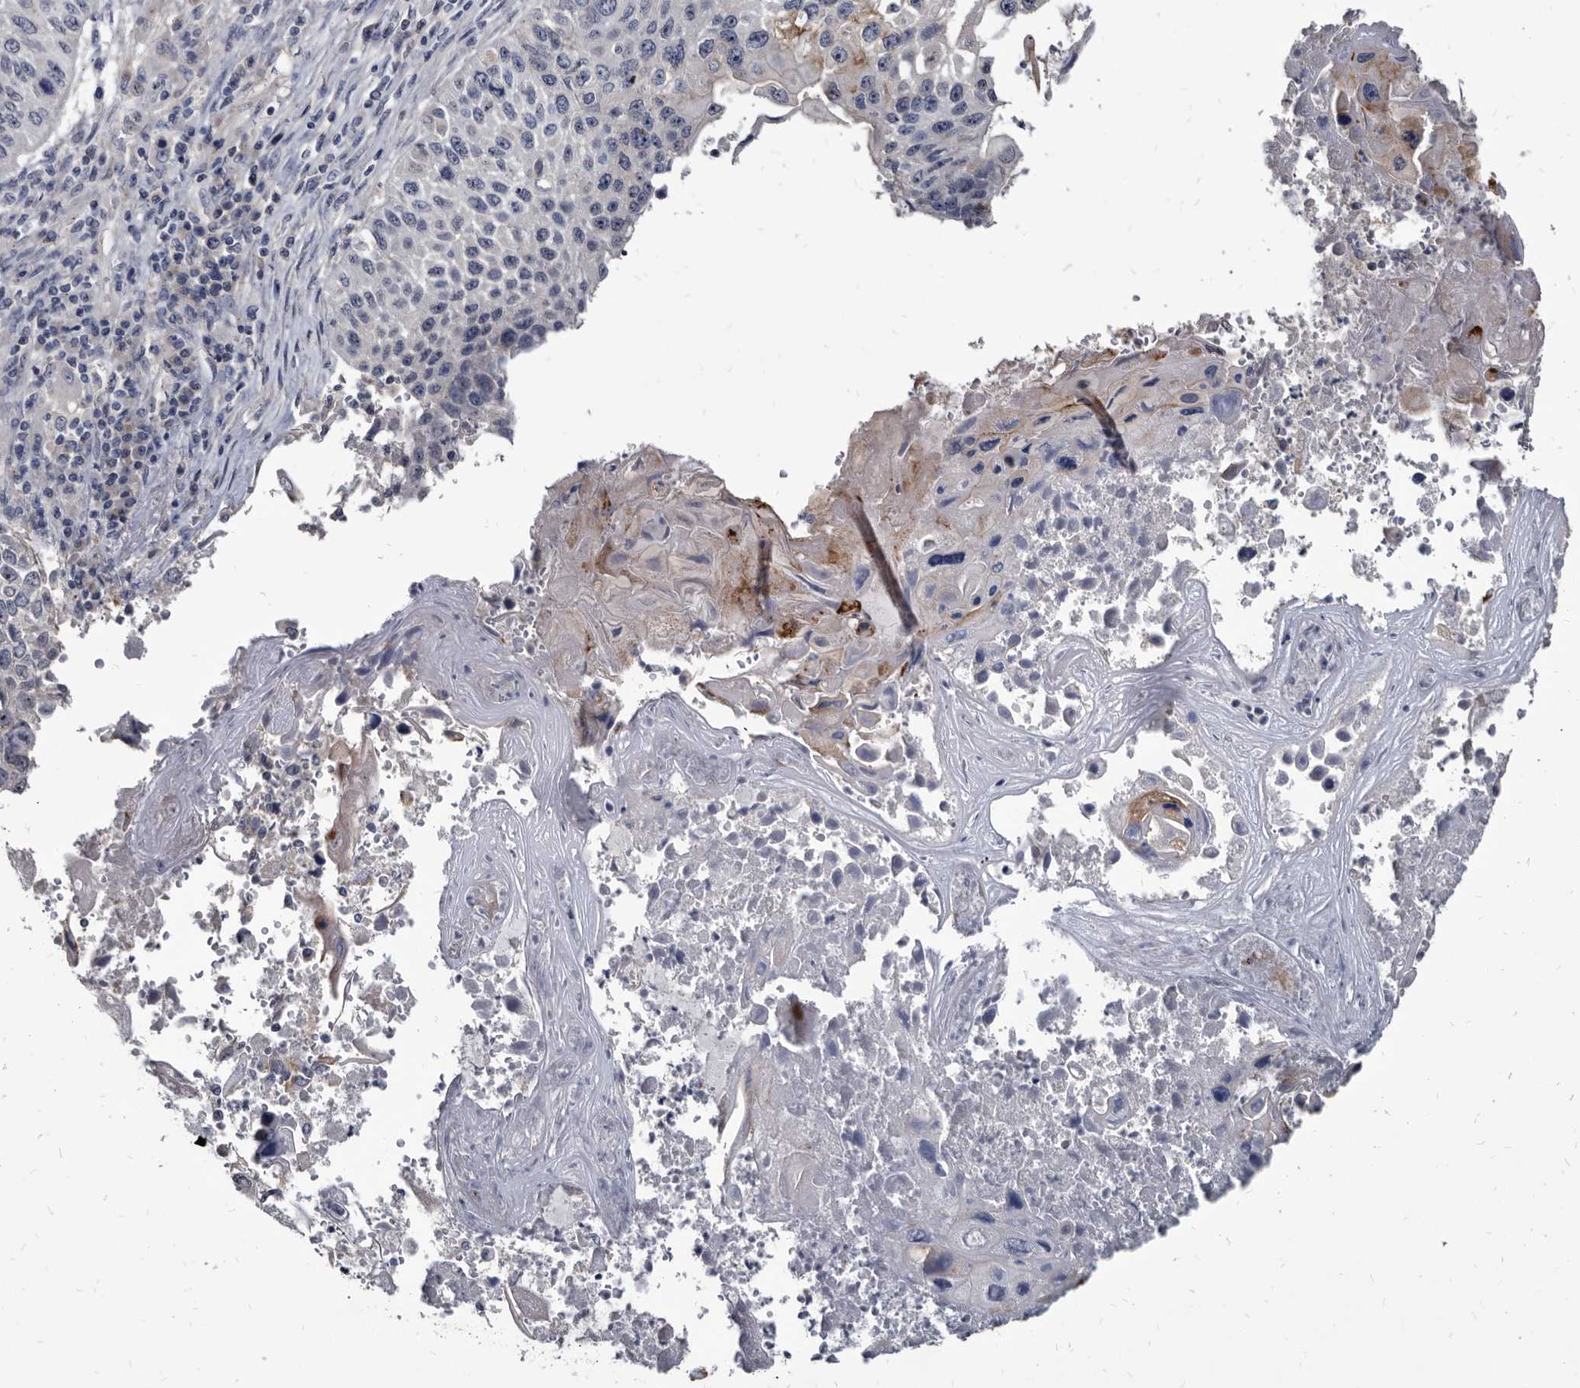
{"staining": {"intensity": "negative", "quantity": "none", "location": "none"}, "tissue": "lung cancer", "cell_type": "Tumor cells", "image_type": "cancer", "snomed": [{"axis": "morphology", "description": "Squamous cell carcinoma, NOS"}, {"axis": "topography", "description": "Lung"}], "caption": "Micrograph shows no protein staining in tumor cells of lung squamous cell carcinoma tissue.", "gene": "PRSS8", "patient": {"sex": "male", "age": 61}}